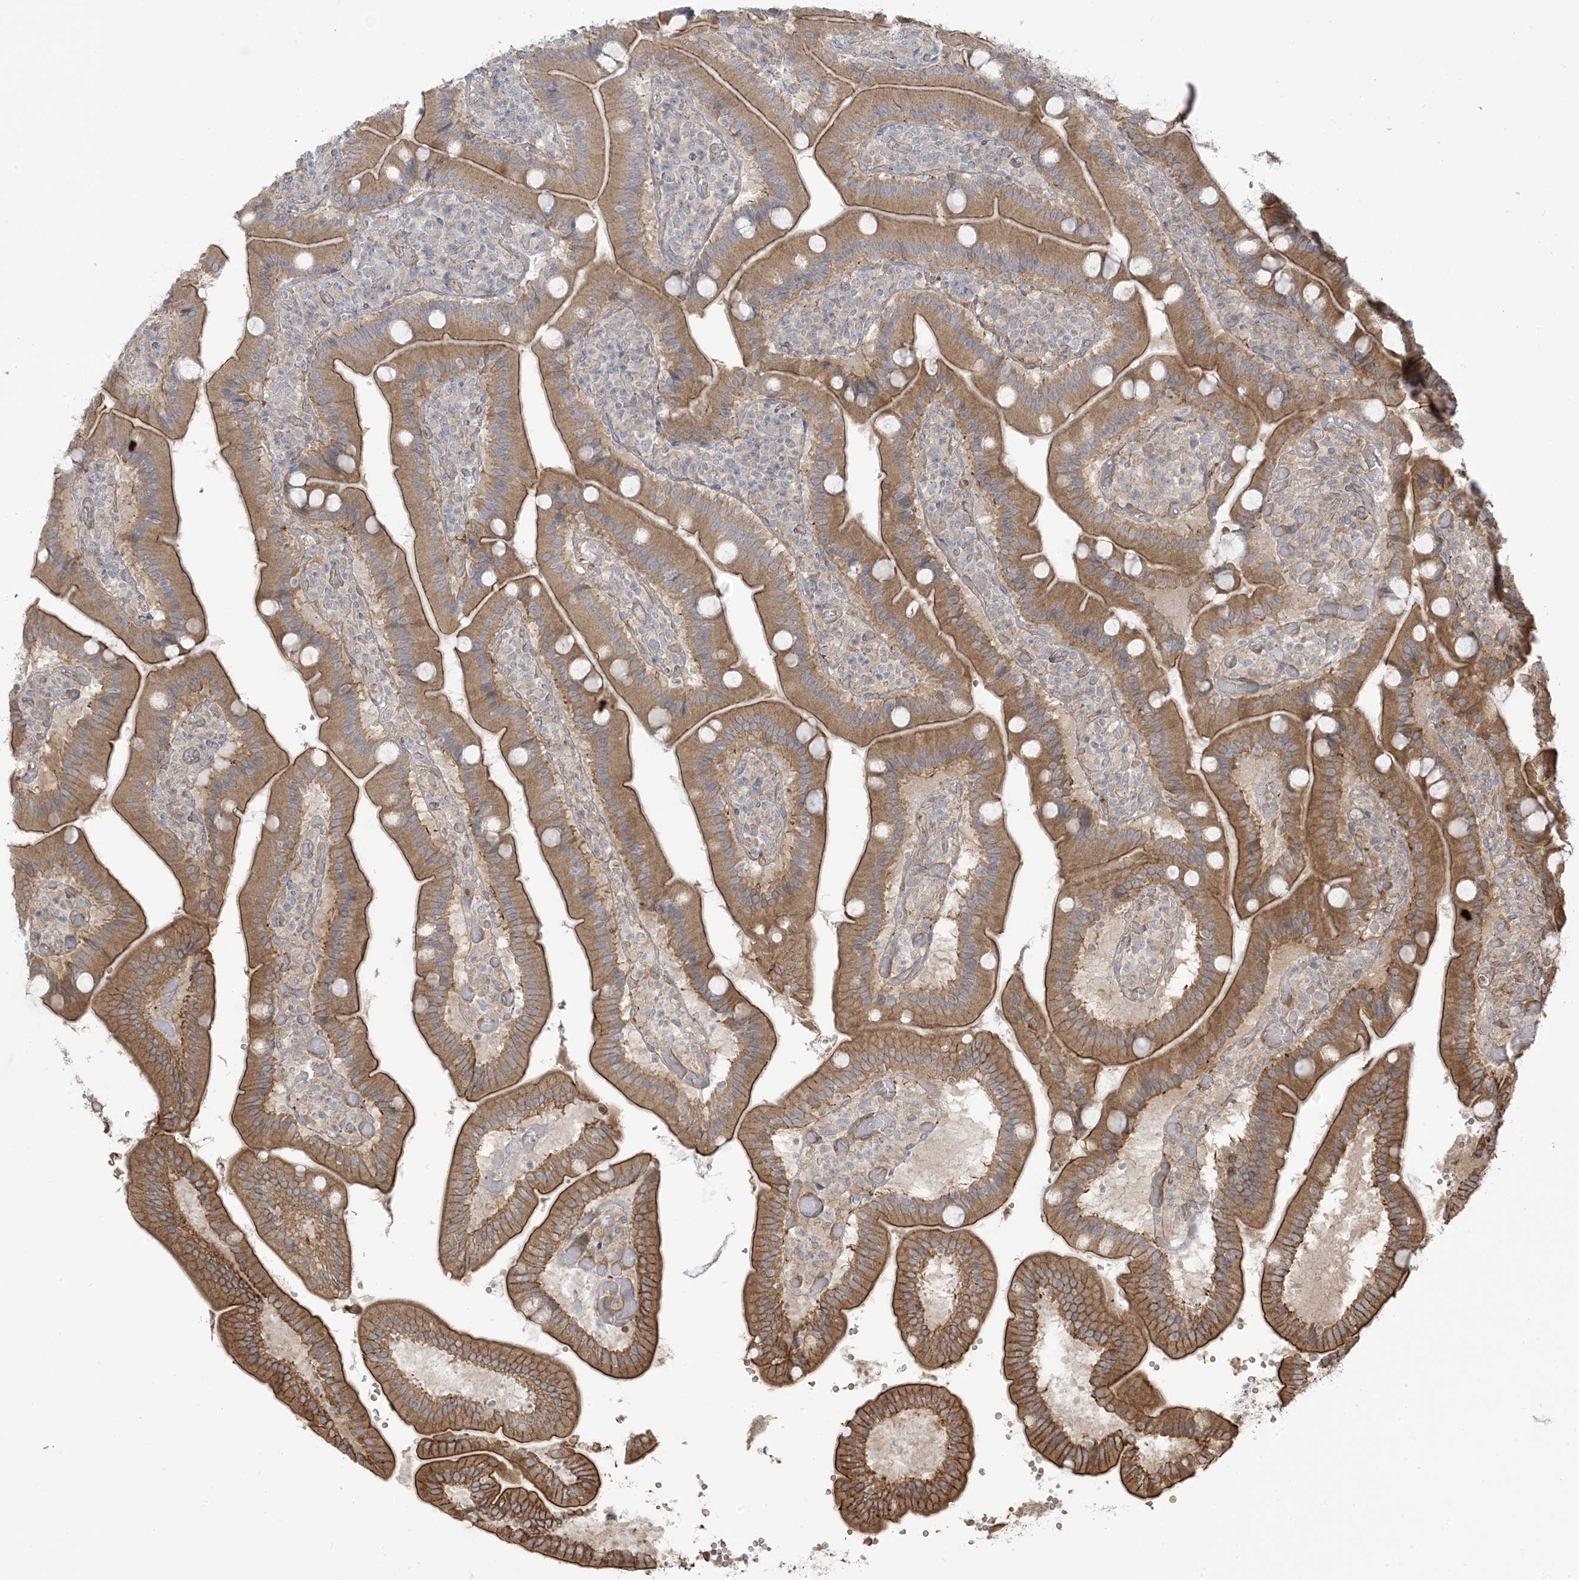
{"staining": {"intensity": "moderate", "quantity": ">75%", "location": "cytoplasmic/membranous"}, "tissue": "duodenum", "cell_type": "Glandular cells", "image_type": "normal", "snomed": [{"axis": "morphology", "description": "Normal tissue, NOS"}, {"axis": "topography", "description": "Duodenum"}], "caption": "High-magnification brightfield microscopy of benign duodenum stained with DAB (brown) and counterstained with hematoxylin (blue). glandular cells exhibit moderate cytoplasmic/membranous positivity is appreciated in approximately>75% of cells.", "gene": "ICMT", "patient": {"sex": "female", "age": 62}}